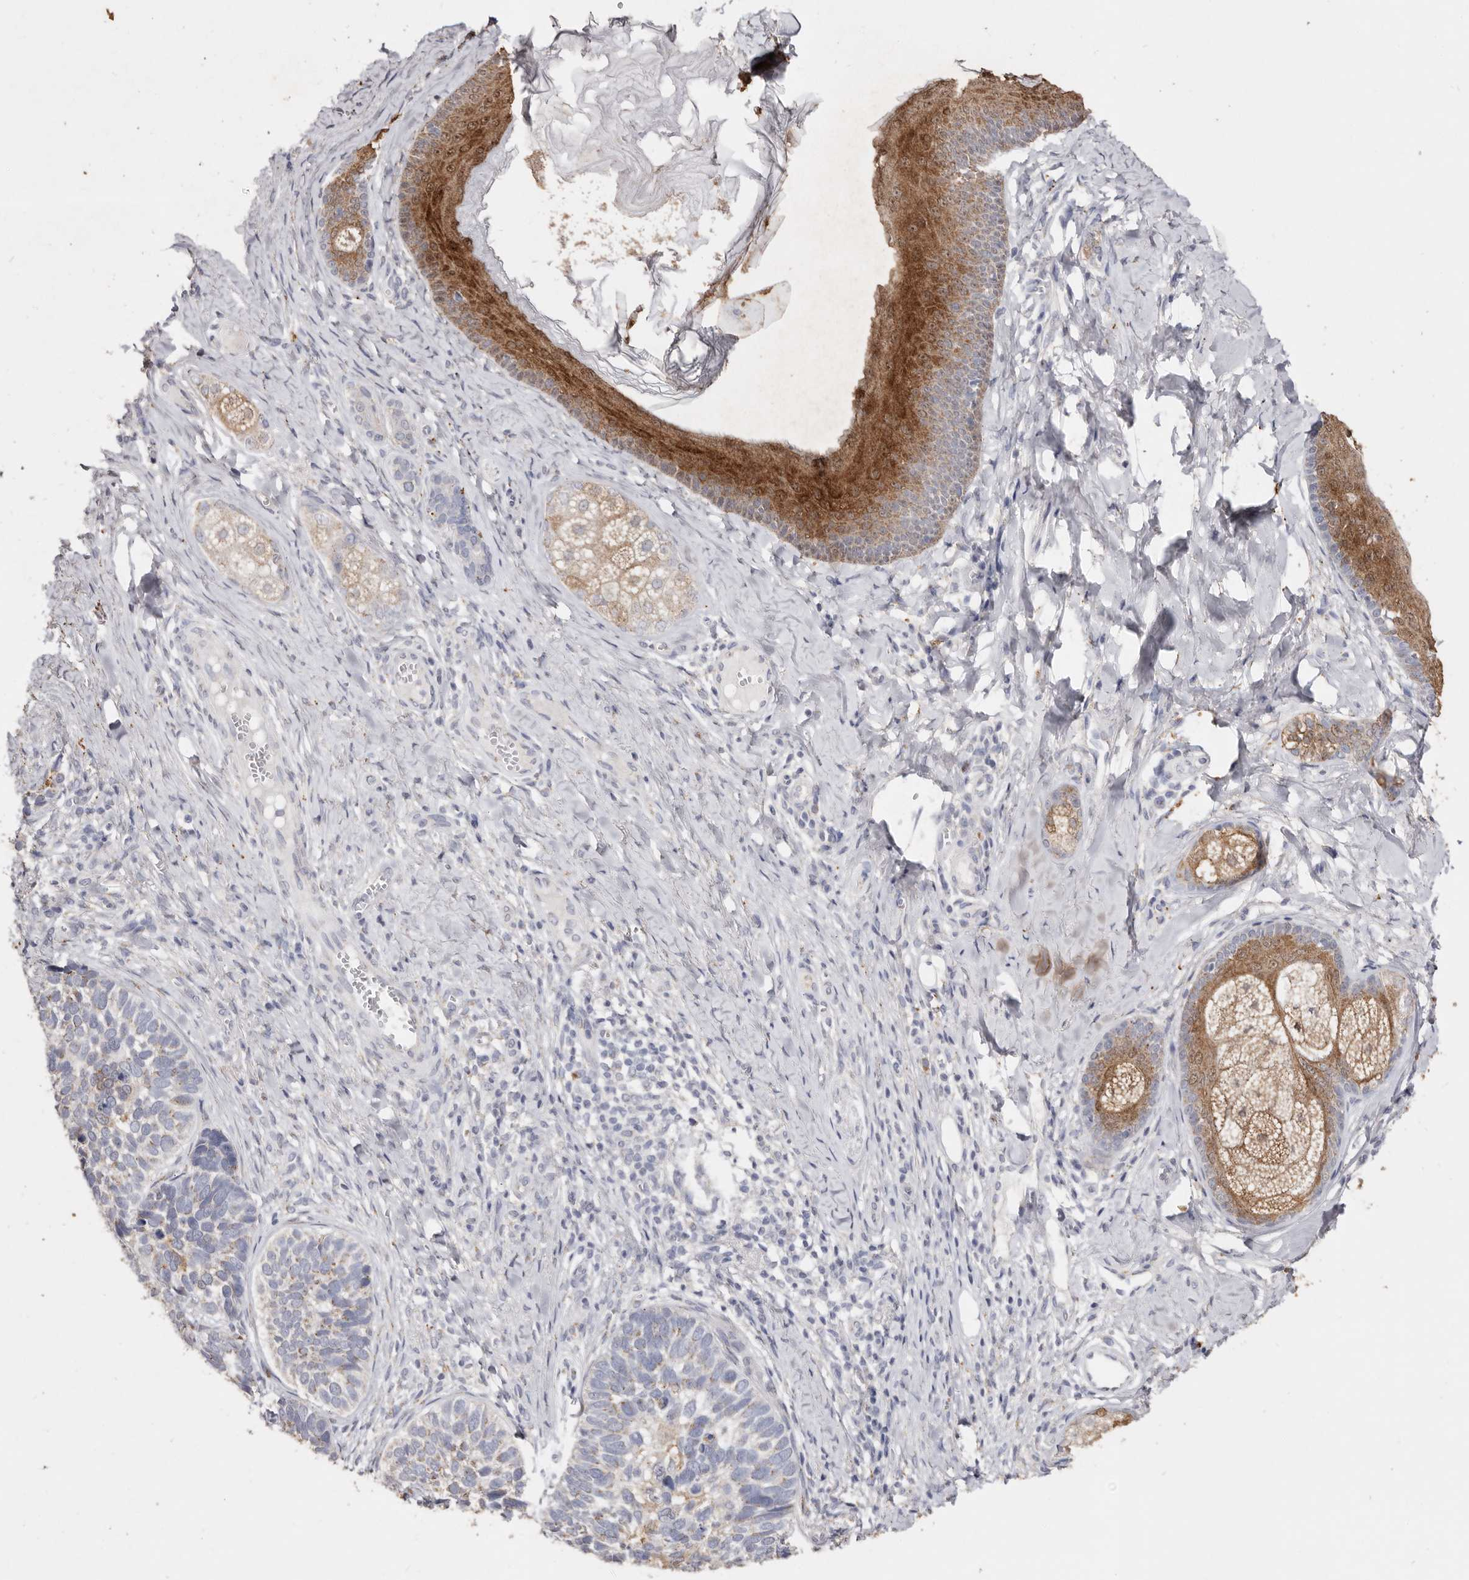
{"staining": {"intensity": "moderate", "quantity": "<25%", "location": "cytoplasmic/membranous"}, "tissue": "skin cancer", "cell_type": "Tumor cells", "image_type": "cancer", "snomed": [{"axis": "morphology", "description": "Basal cell carcinoma"}, {"axis": "topography", "description": "Skin"}], "caption": "This micrograph reveals skin cancer (basal cell carcinoma) stained with immunohistochemistry to label a protein in brown. The cytoplasmic/membranous of tumor cells show moderate positivity for the protein. Nuclei are counter-stained blue.", "gene": "LGALS7B", "patient": {"sex": "male", "age": 62}}